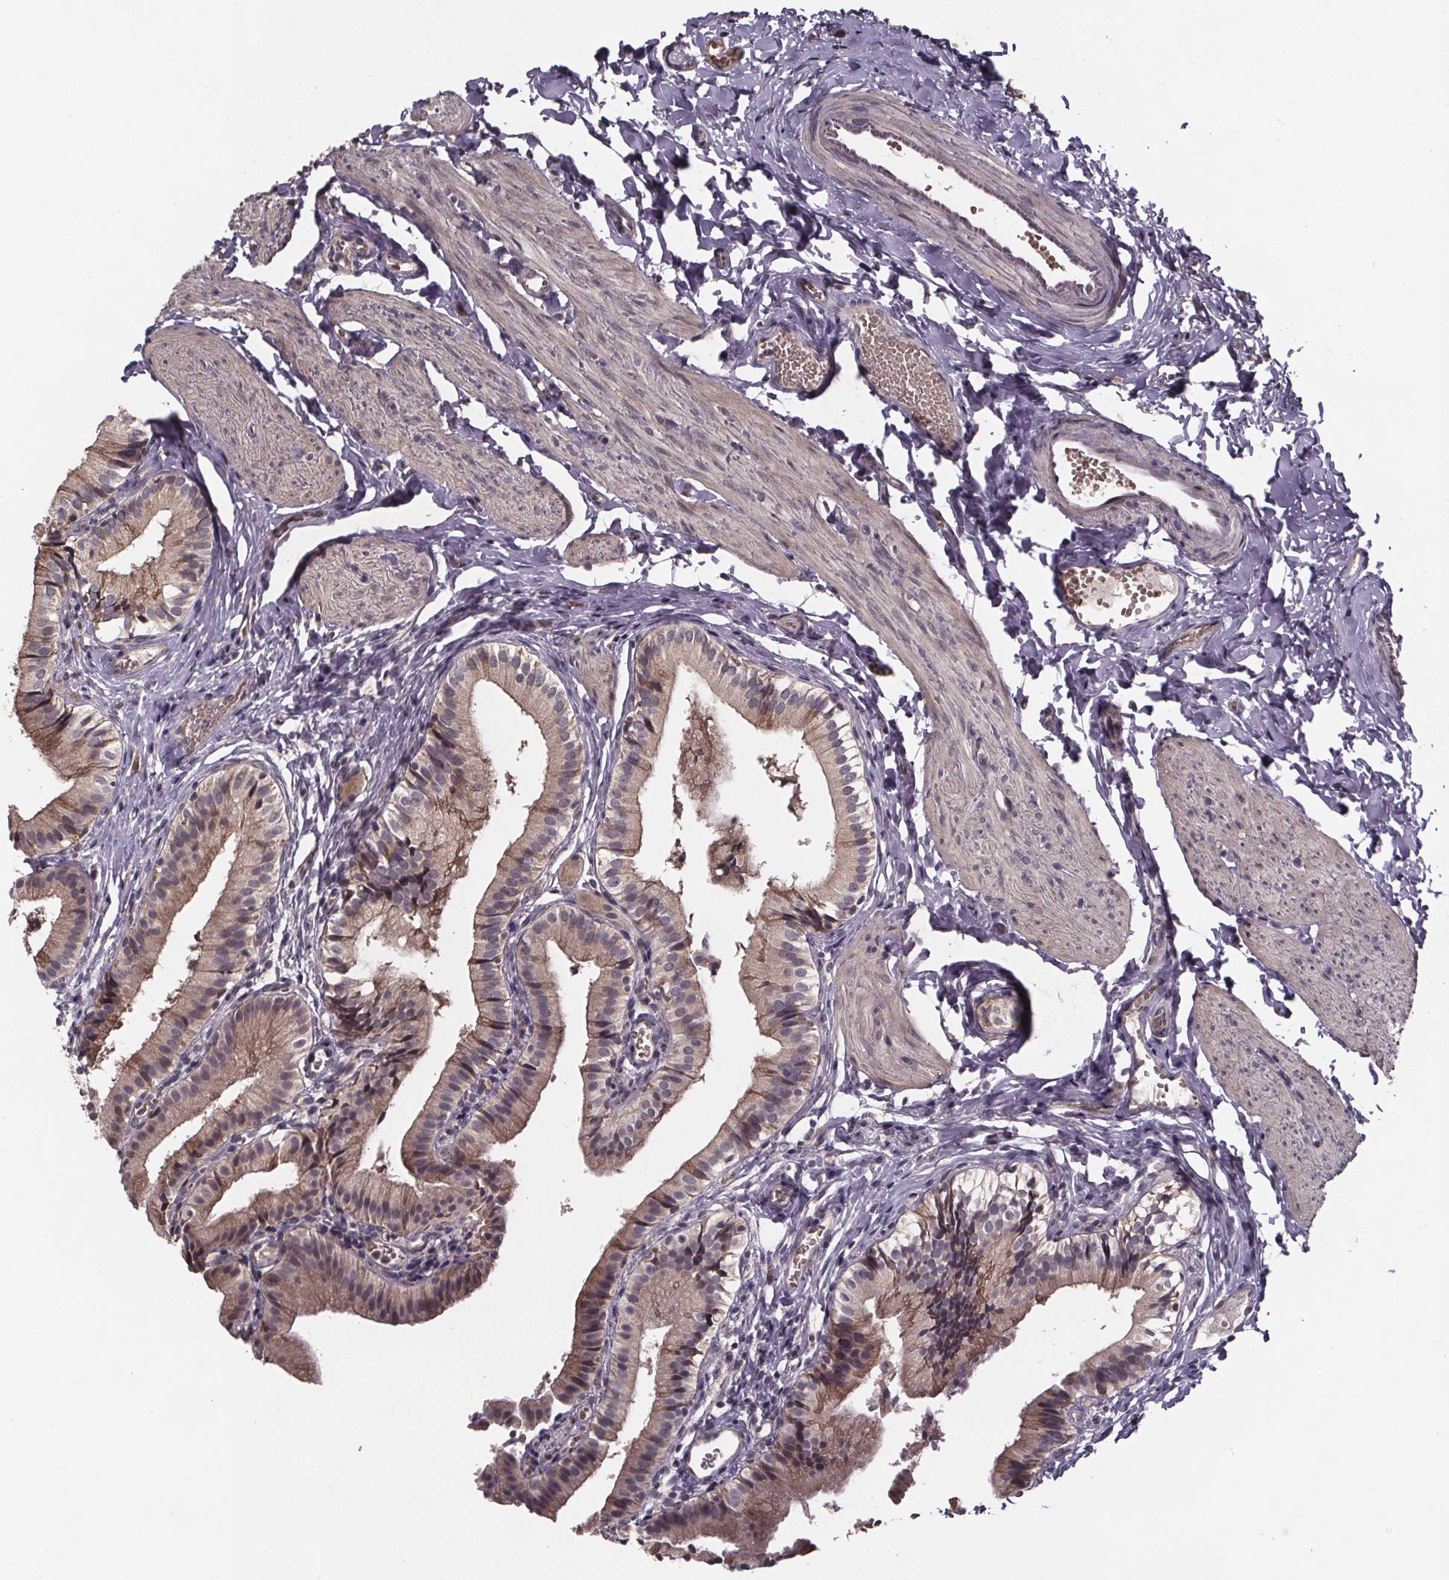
{"staining": {"intensity": "moderate", "quantity": ">75%", "location": "cytoplasmic/membranous"}, "tissue": "gallbladder", "cell_type": "Glandular cells", "image_type": "normal", "snomed": [{"axis": "morphology", "description": "Normal tissue, NOS"}, {"axis": "topography", "description": "Gallbladder"}], "caption": "Immunohistochemical staining of unremarkable human gallbladder demonstrates >75% levels of moderate cytoplasmic/membranous protein staining in about >75% of glandular cells.", "gene": "SAT1", "patient": {"sex": "female", "age": 47}}